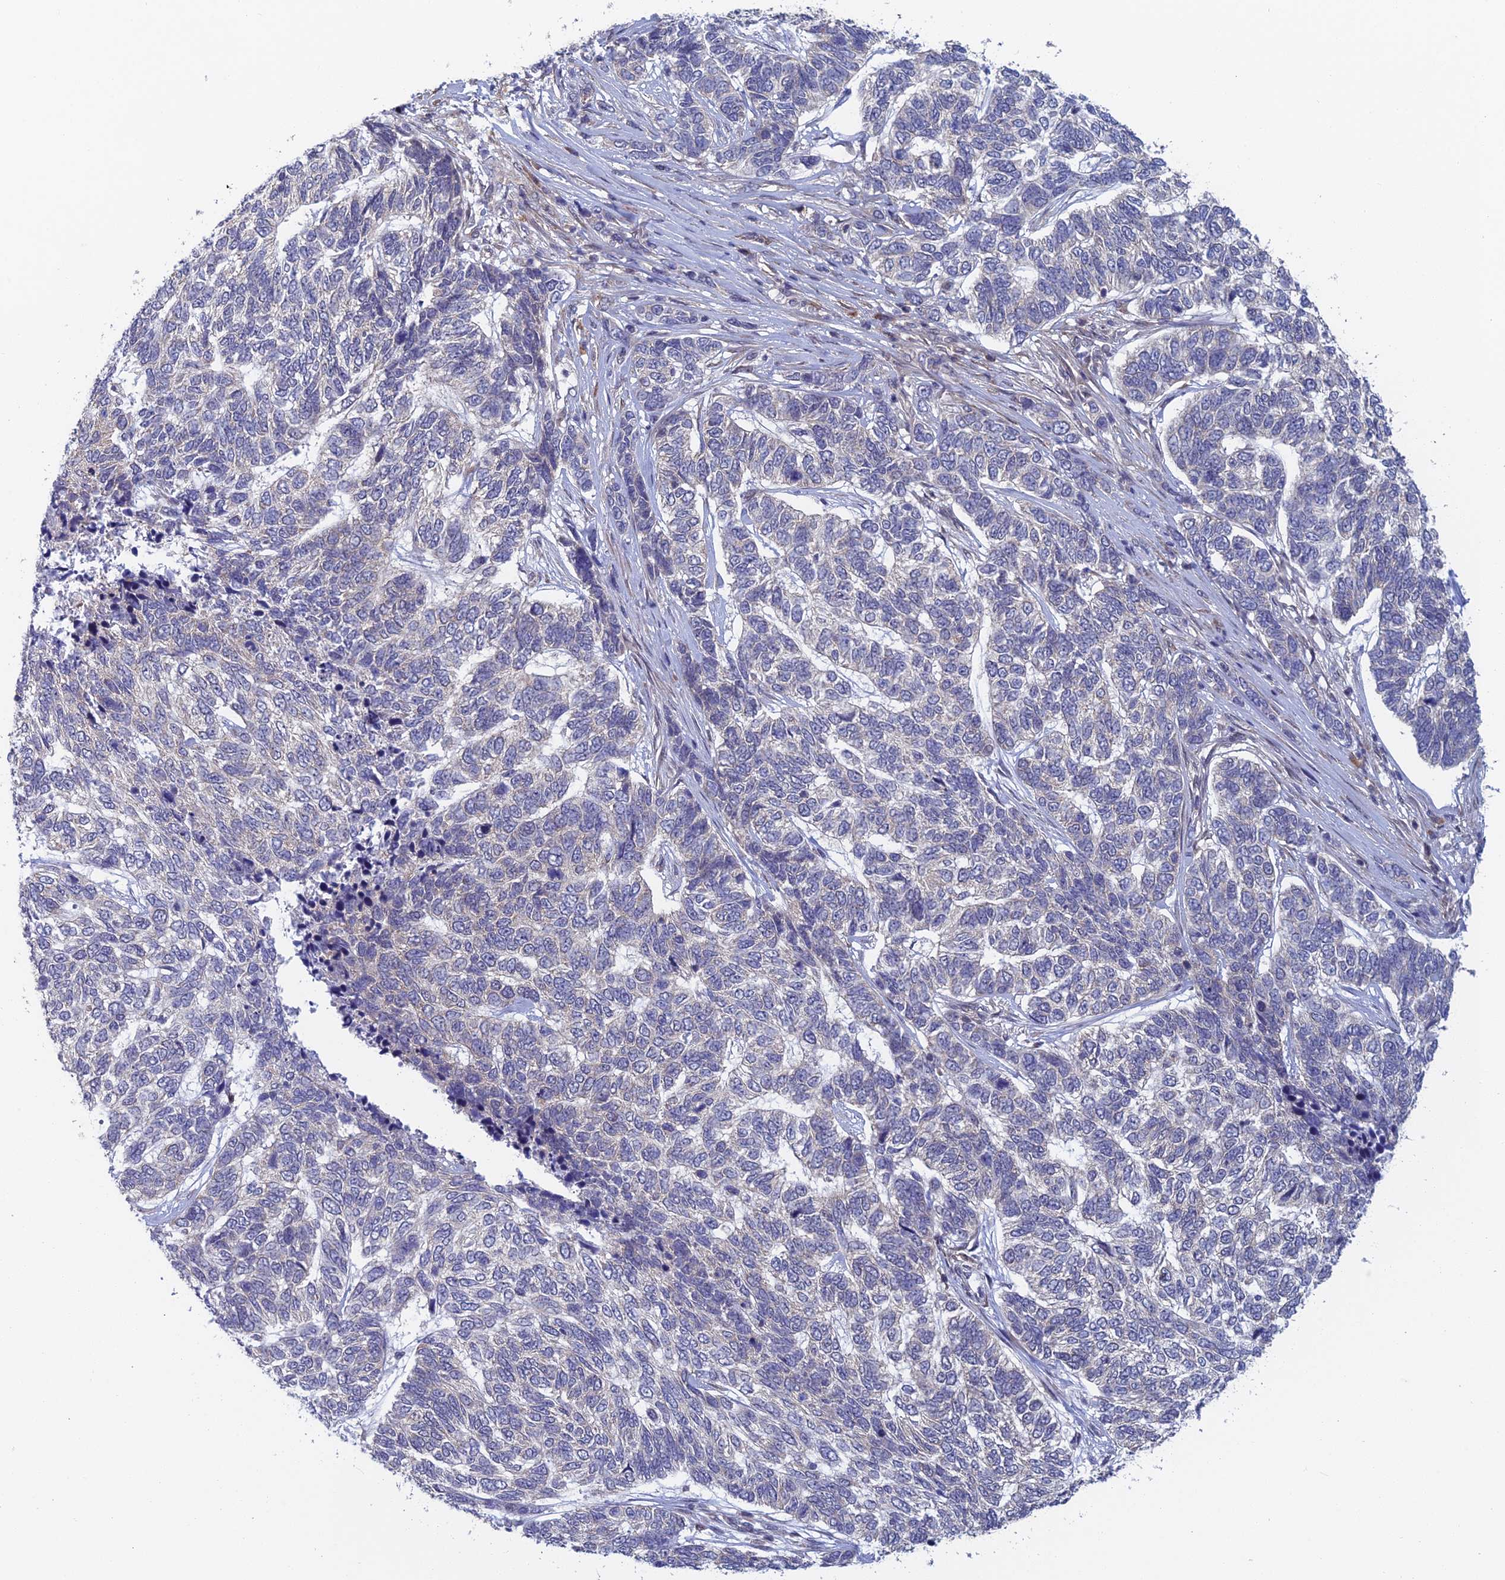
{"staining": {"intensity": "negative", "quantity": "none", "location": "none"}, "tissue": "skin cancer", "cell_type": "Tumor cells", "image_type": "cancer", "snomed": [{"axis": "morphology", "description": "Basal cell carcinoma"}, {"axis": "topography", "description": "Skin"}], "caption": "This is an immunohistochemistry photomicrograph of human basal cell carcinoma (skin). There is no expression in tumor cells.", "gene": "SRA1", "patient": {"sex": "female", "age": 65}}